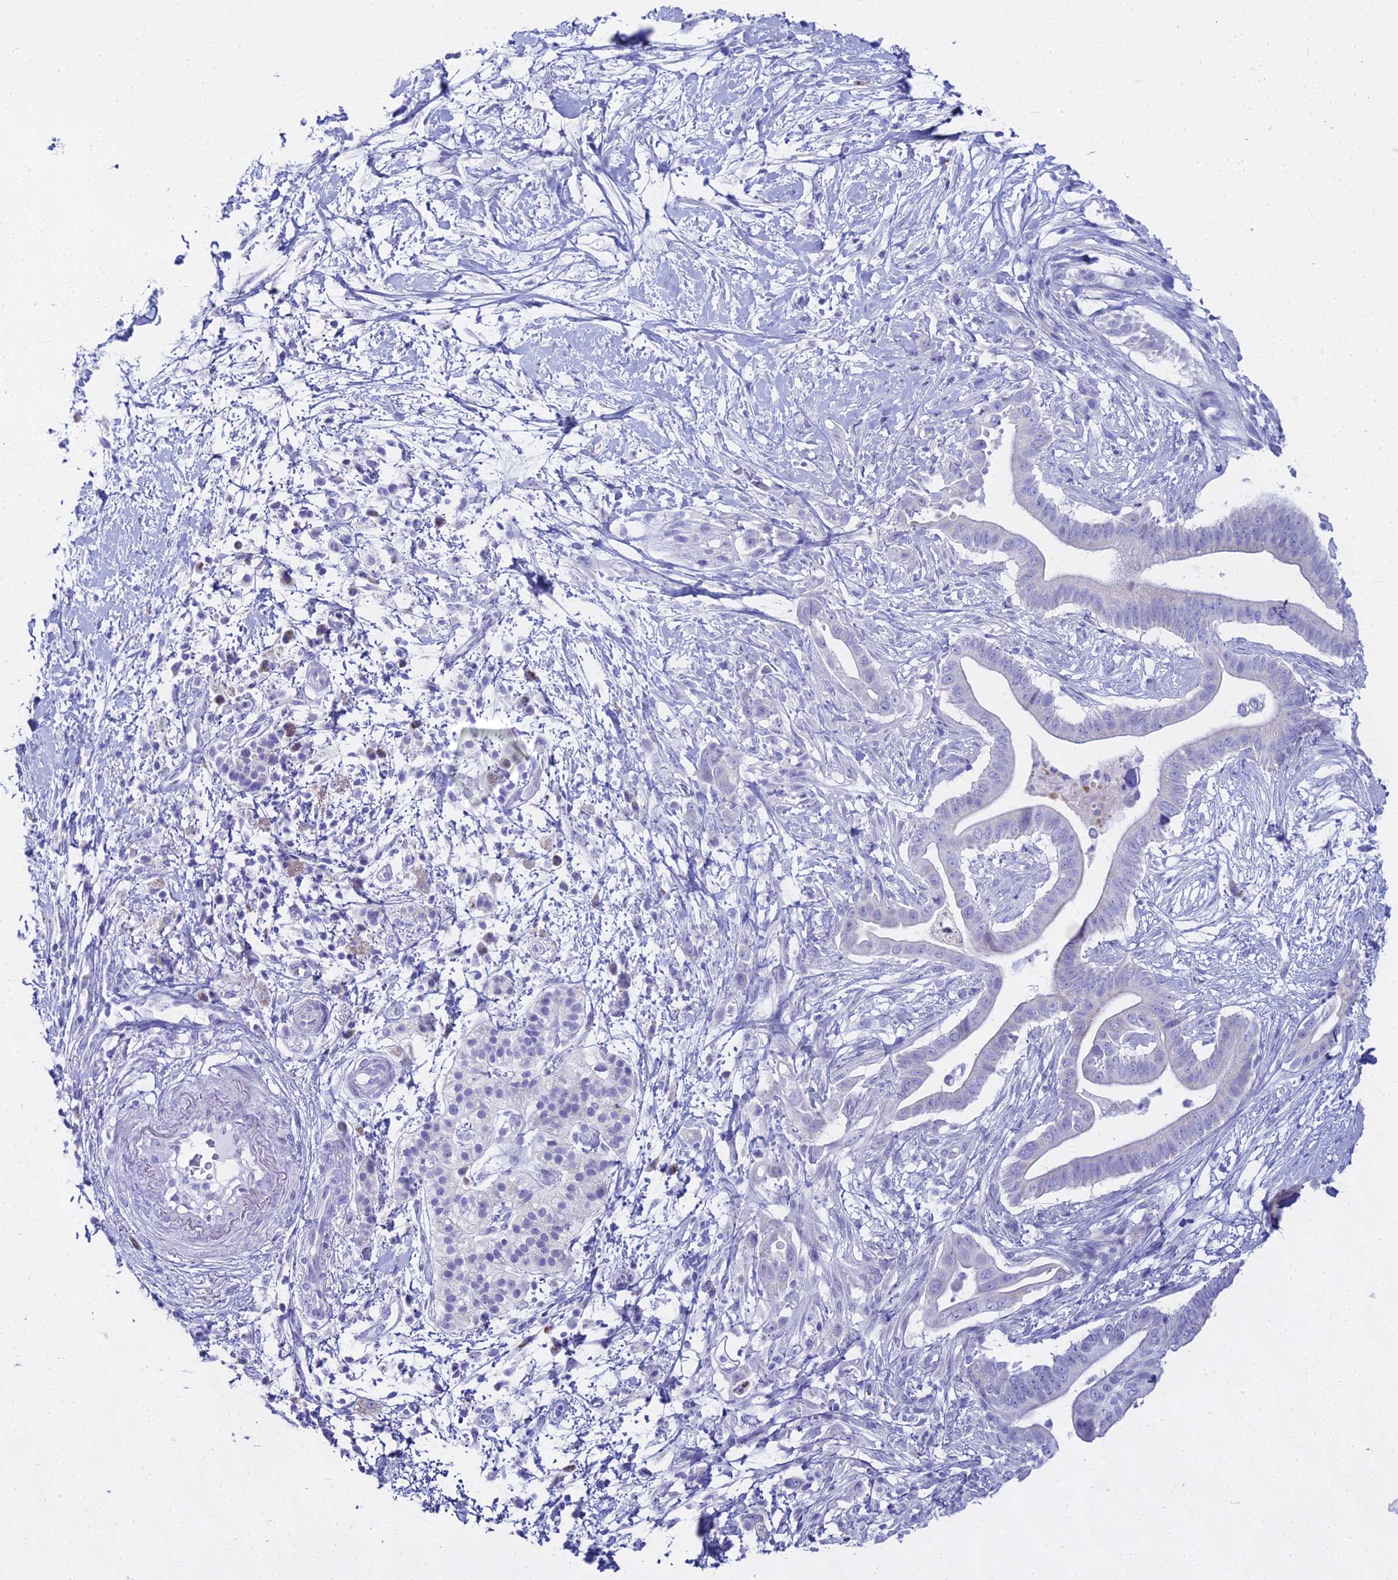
{"staining": {"intensity": "negative", "quantity": "none", "location": "none"}, "tissue": "pancreatic cancer", "cell_type": "Tumor cells", "image_type": "cancer", "snomed": [{"axis": "morphology", "description": "Adenocarcinoma, NOS"}, {"axis": "topography", "description": "Pancreas"}], "caption": "The IHC image has no significant positivity in tumor cells of pancreatic cancer (adenocarcinoma) tissue.", "gene": "CGB2", "patient": {"sex": "male", "age": 68}}